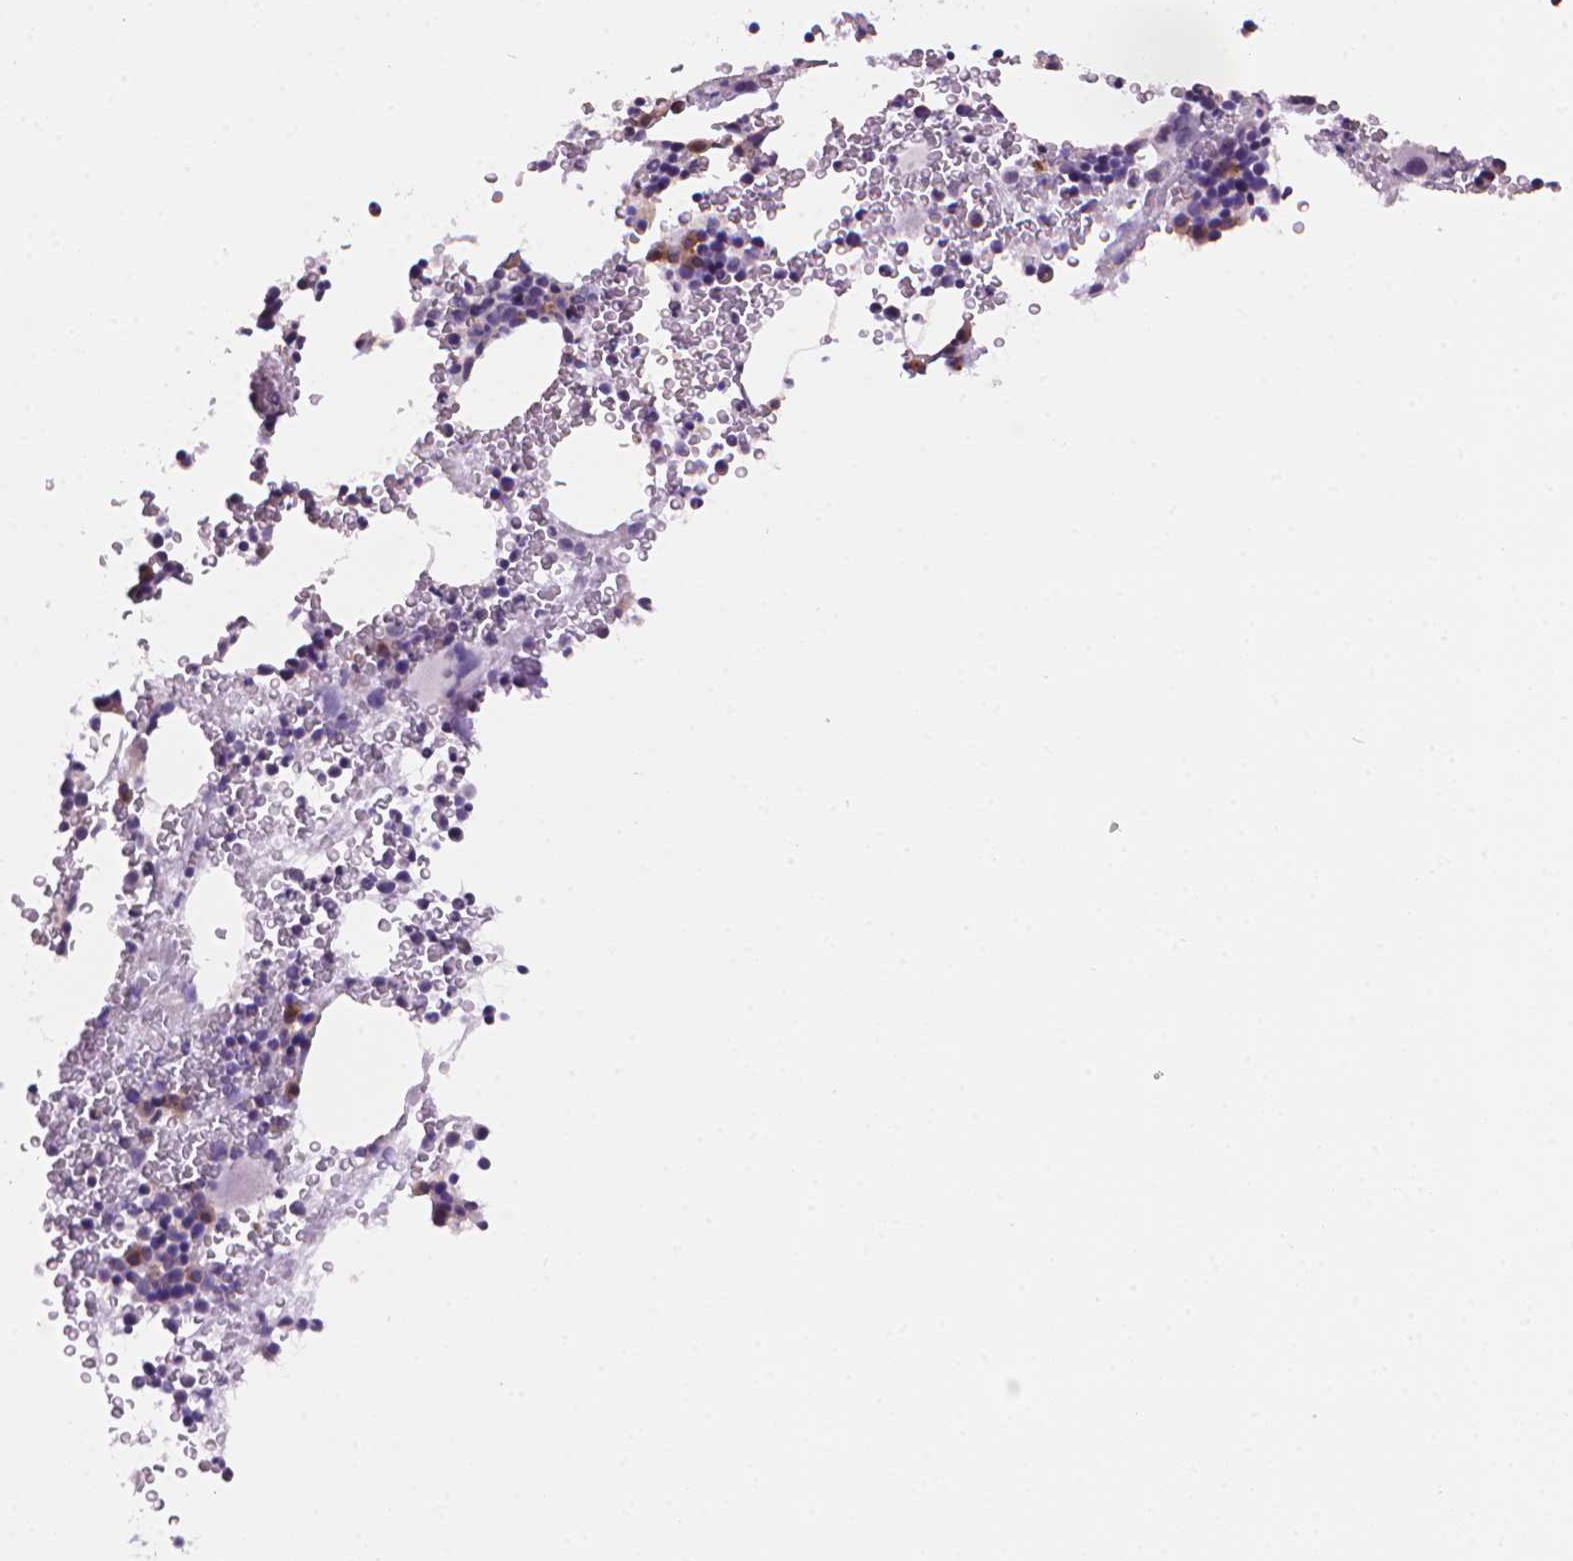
{"staining": {"intensity": "negative", "quantity": "none", "location": "none"}, "tissue": "bone marrow", "cell_type": "Hematopoietic cells", "image_type": "normal", "snomed": [{"axis": "morphology", "description": "Normal tissue, NOS"}, {"axis": "topography", "description": "Bone marrow"}], "caption": "The immunohistochemistry histopathology image has no significant staining in hematopoietic cells of bone marrow. (IHC, brightfield microscopy, high magnification).", "gene": "TMEM184A", "patient": {"sex": "female", "age": 56}}